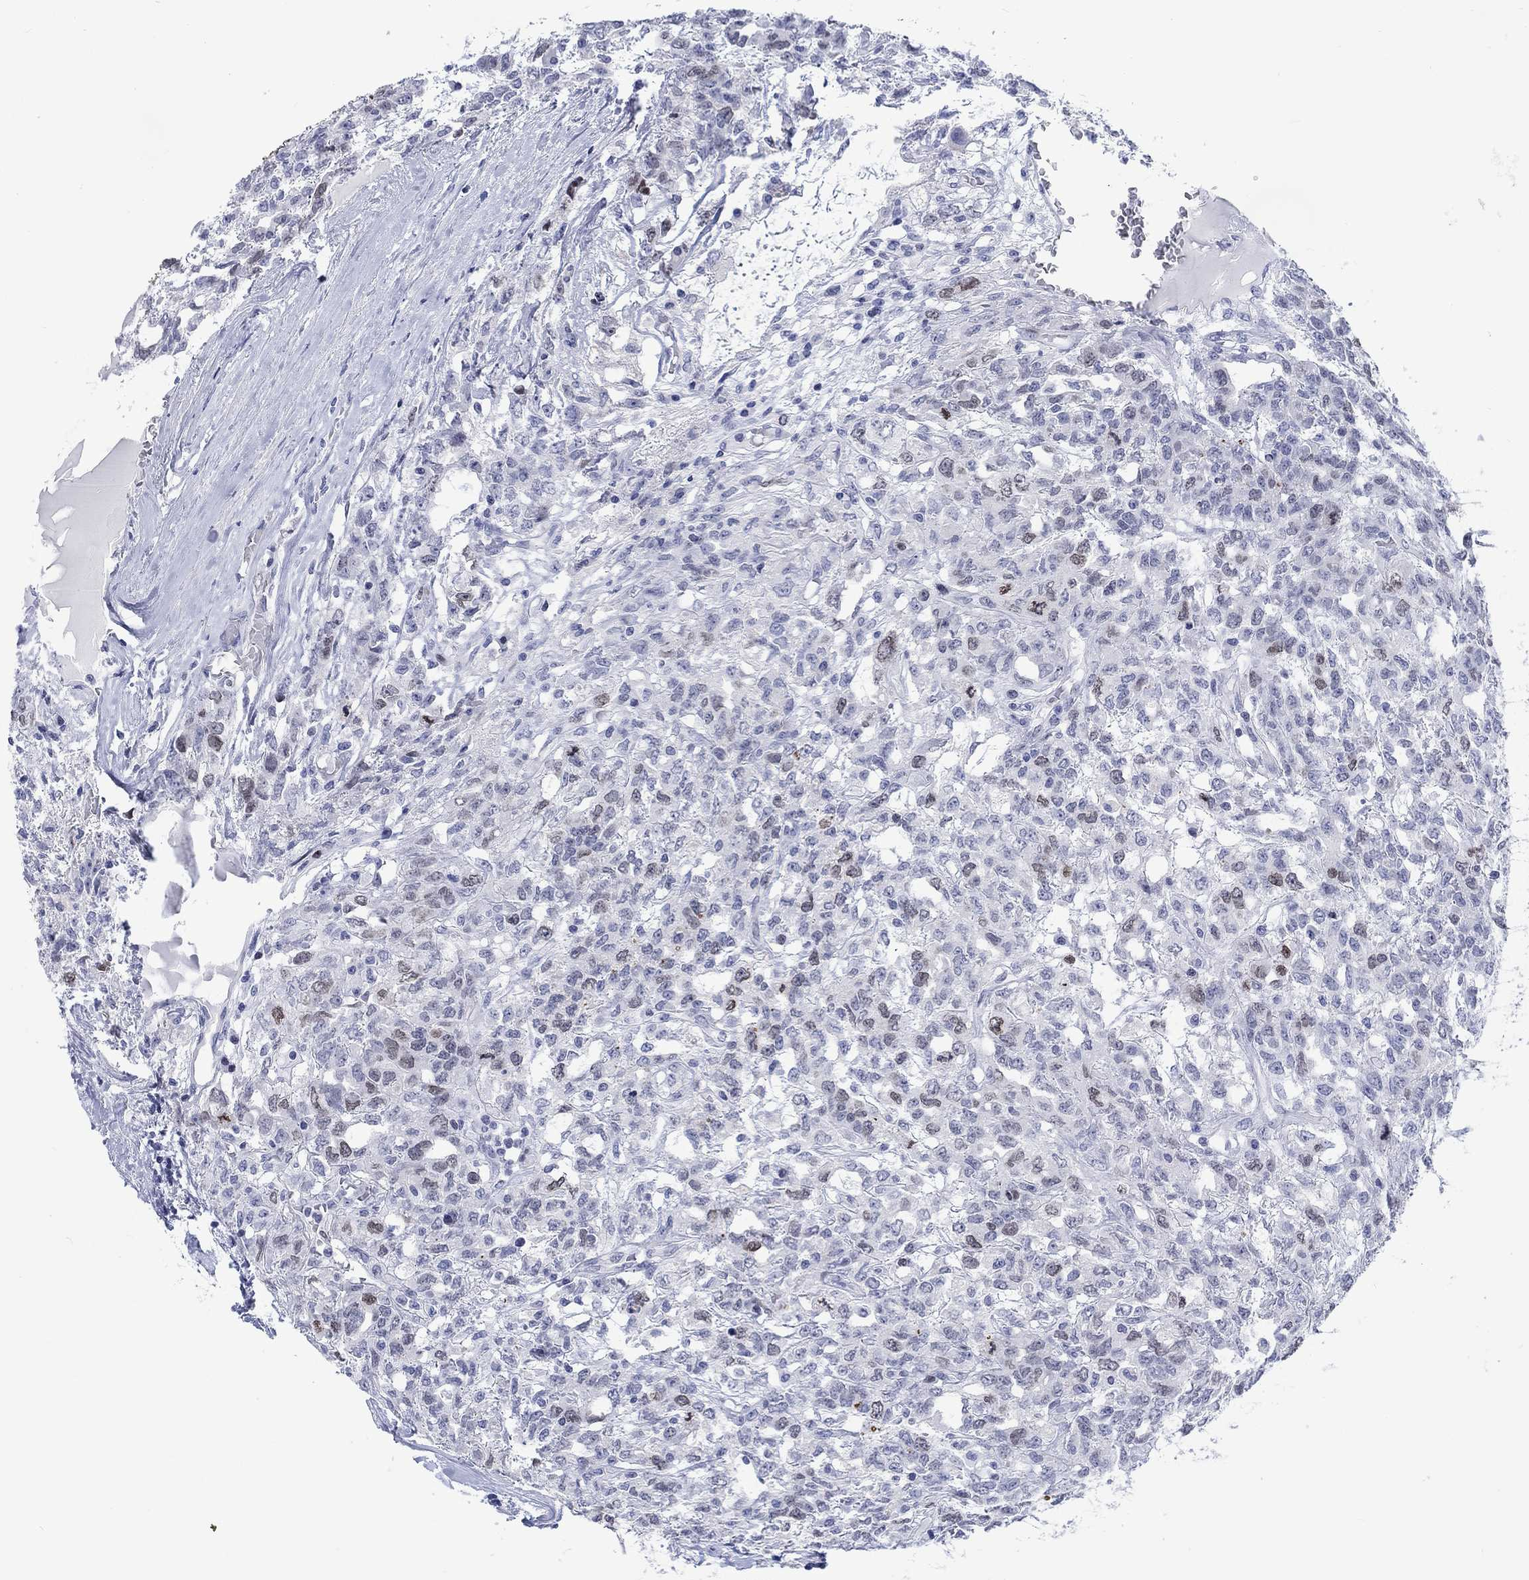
{"staining": {"intensity": "moderate", "quantity": "<25%", "location": "nuclear"}, "tissue": "testis cancer", "cell_type": "Tumor cells", "image_type": "cancer", "snomed": [{"axis": "morphology", "description": "Seminoma, NOS"}, {"axis": "topography", "description": "Testis"}], "caption": "Protein expression analysis of human testis seminoma reveals moderate nuclear staining in approximately <25% of tumor cells. (DAB (3,3'-diaminobenzidine) = brown stain, brightfield microscopy at high magnification).", "gene": "CDCA2", "patient": {"sex": "male", "age": 52}}